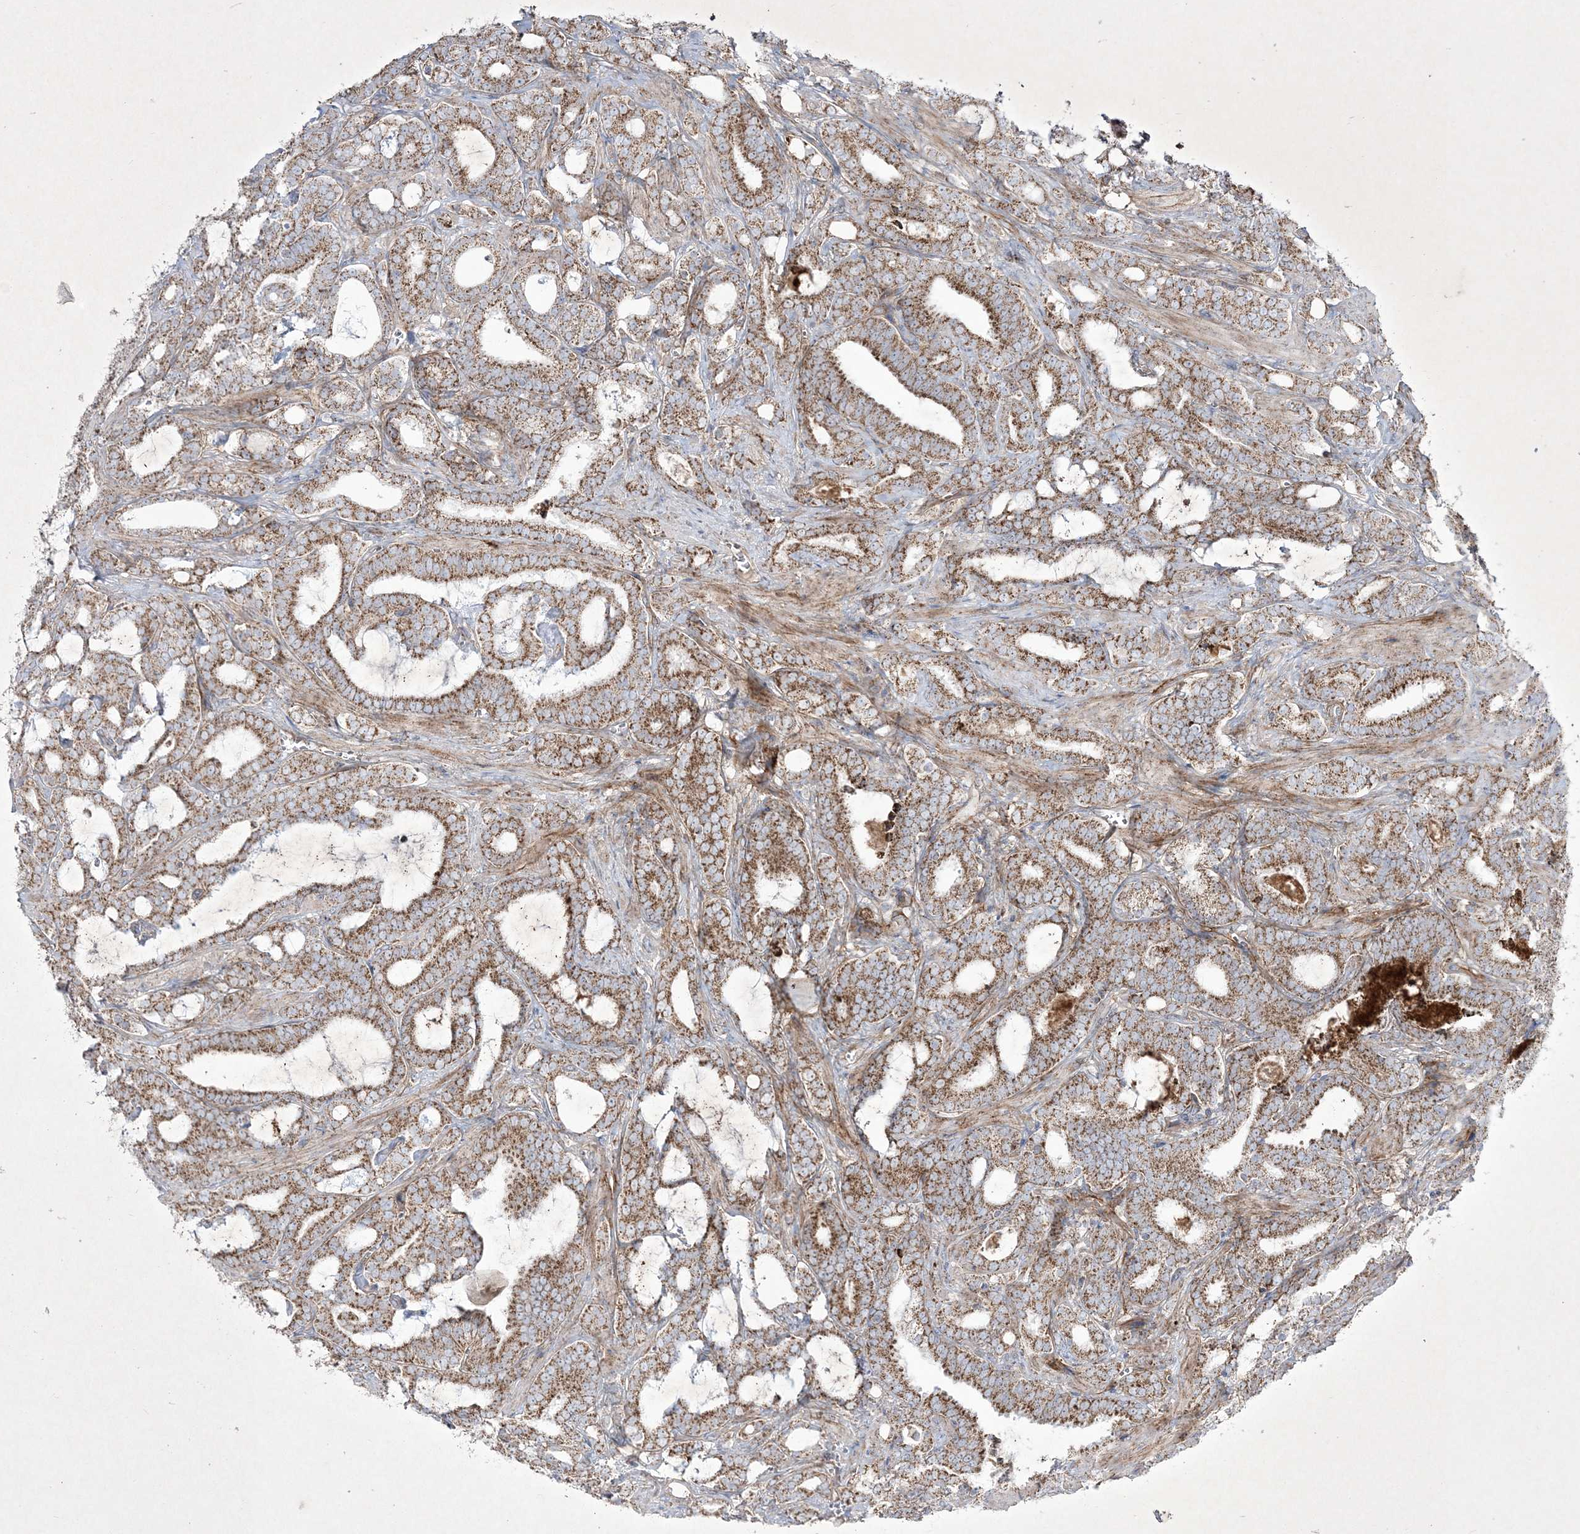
{"staining": {"intensity": "moderate", "quantity": ">75%", "location": "cytoplasmic/membranous"}, "tissue": "prostate cancer", "cell_type": "Tumor cells", "image_type": "cancer", "snomed": [{"axis": "morphology", "description": "Adenocarcinoma, High grade"}, {"axis": "topography", "description": "Prostate and seminal vesicle, NOS"}], "caption": "Human adenocarcinoma (high-grade) (prostate) stained with a brown dye shows moderate cytoplasmic/membranous positive expression in approximately >75% of tumor cells.", "gene": "RICTOR", "patient": {"sex": "male", "age": 67}}